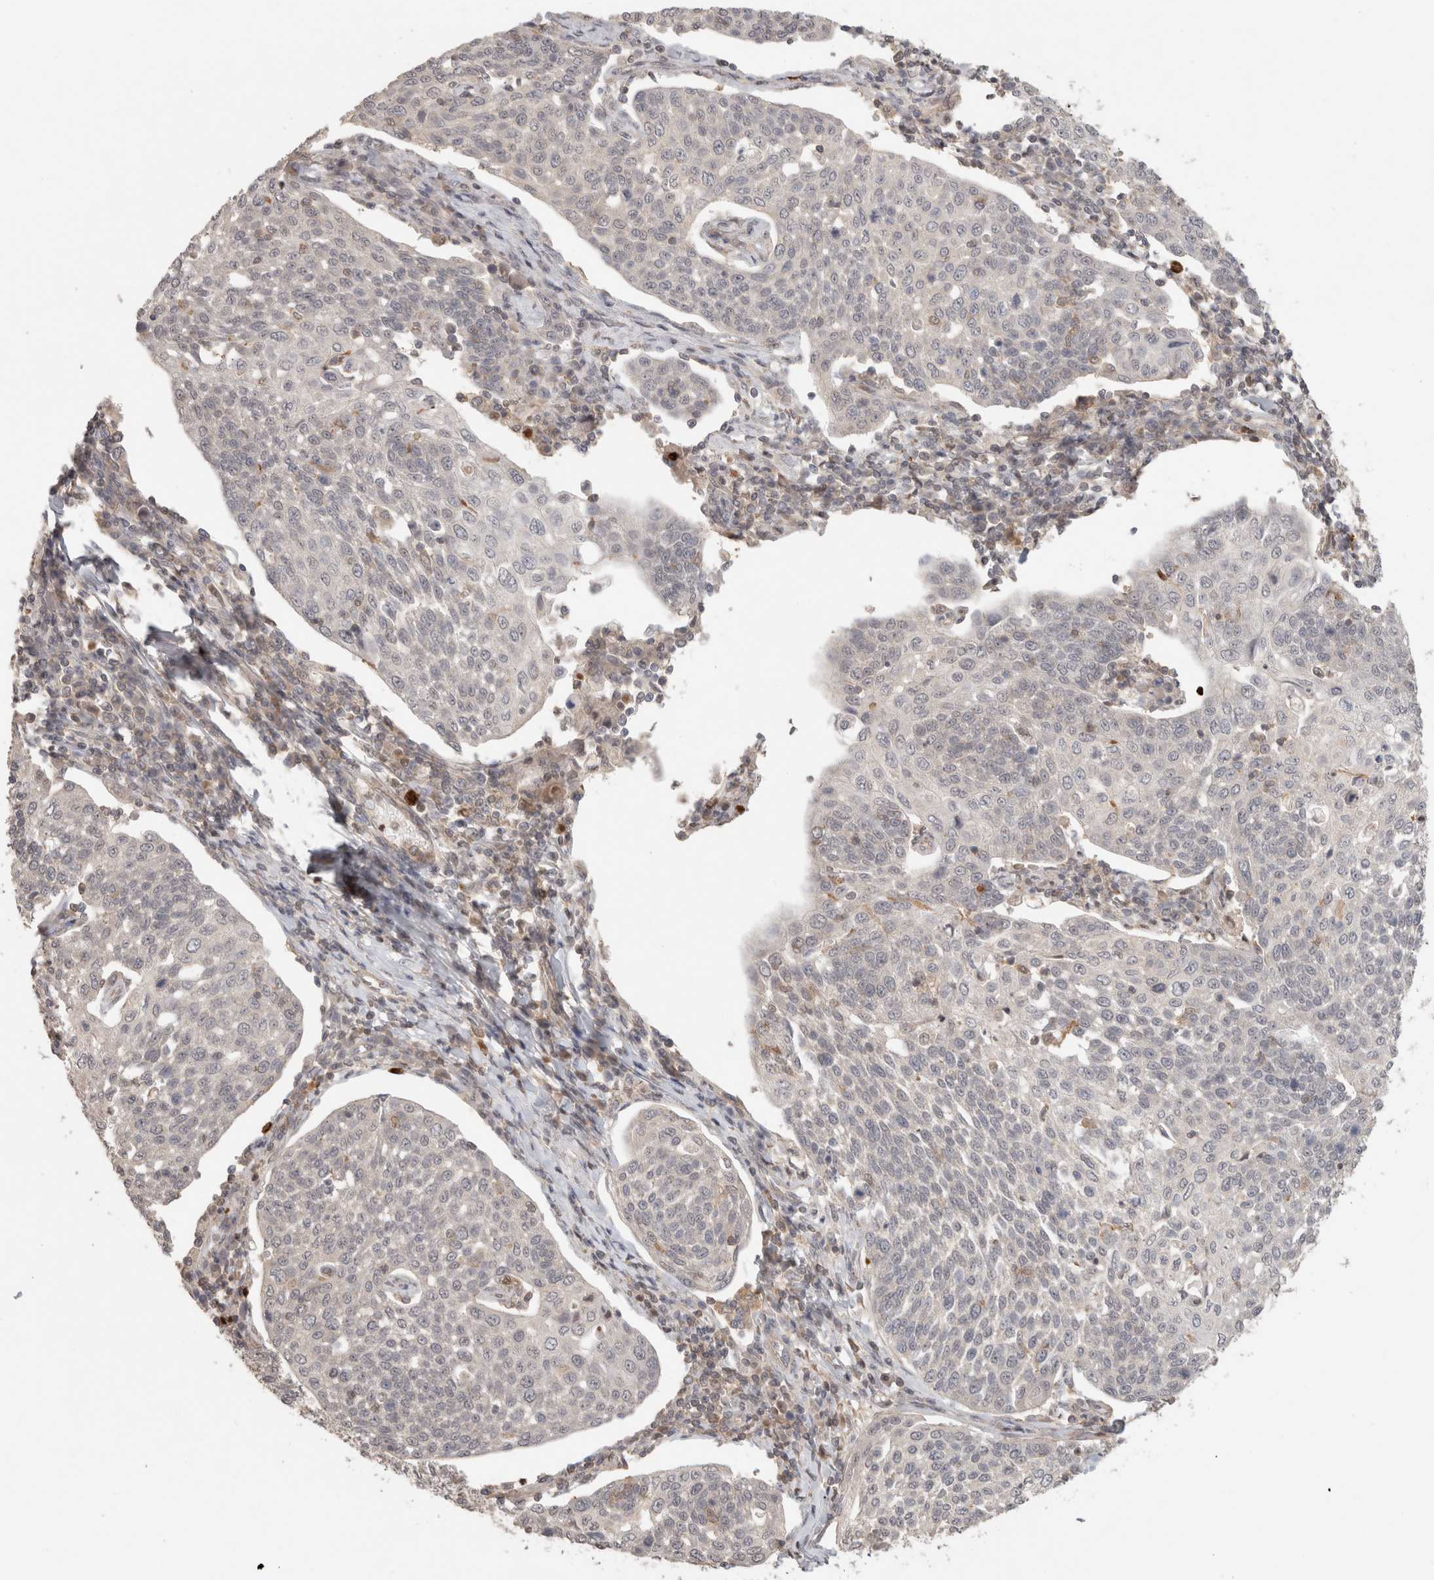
{"staining": {"intensity": "negative", "quantity": "none", "location": "none"}, "tissue": "cervical cancer", "cell_type": "Tumor cells", "image_type": "cancer", "snomed": [{"axis": "morphology", "description": "Squamous cell carcinoma, NOS"}, {"axis": "topography", "description": "Cervix"}], "caption": "Immunohistochemistry (IHC) micrograph of neoplastic tissue: human squamous cell carcinoma (cervical) stained with DAB reveals no significant protein expression in tumor cells.", "gene": "HSPG2", "patient": {"sex": "female", "age": 34}}